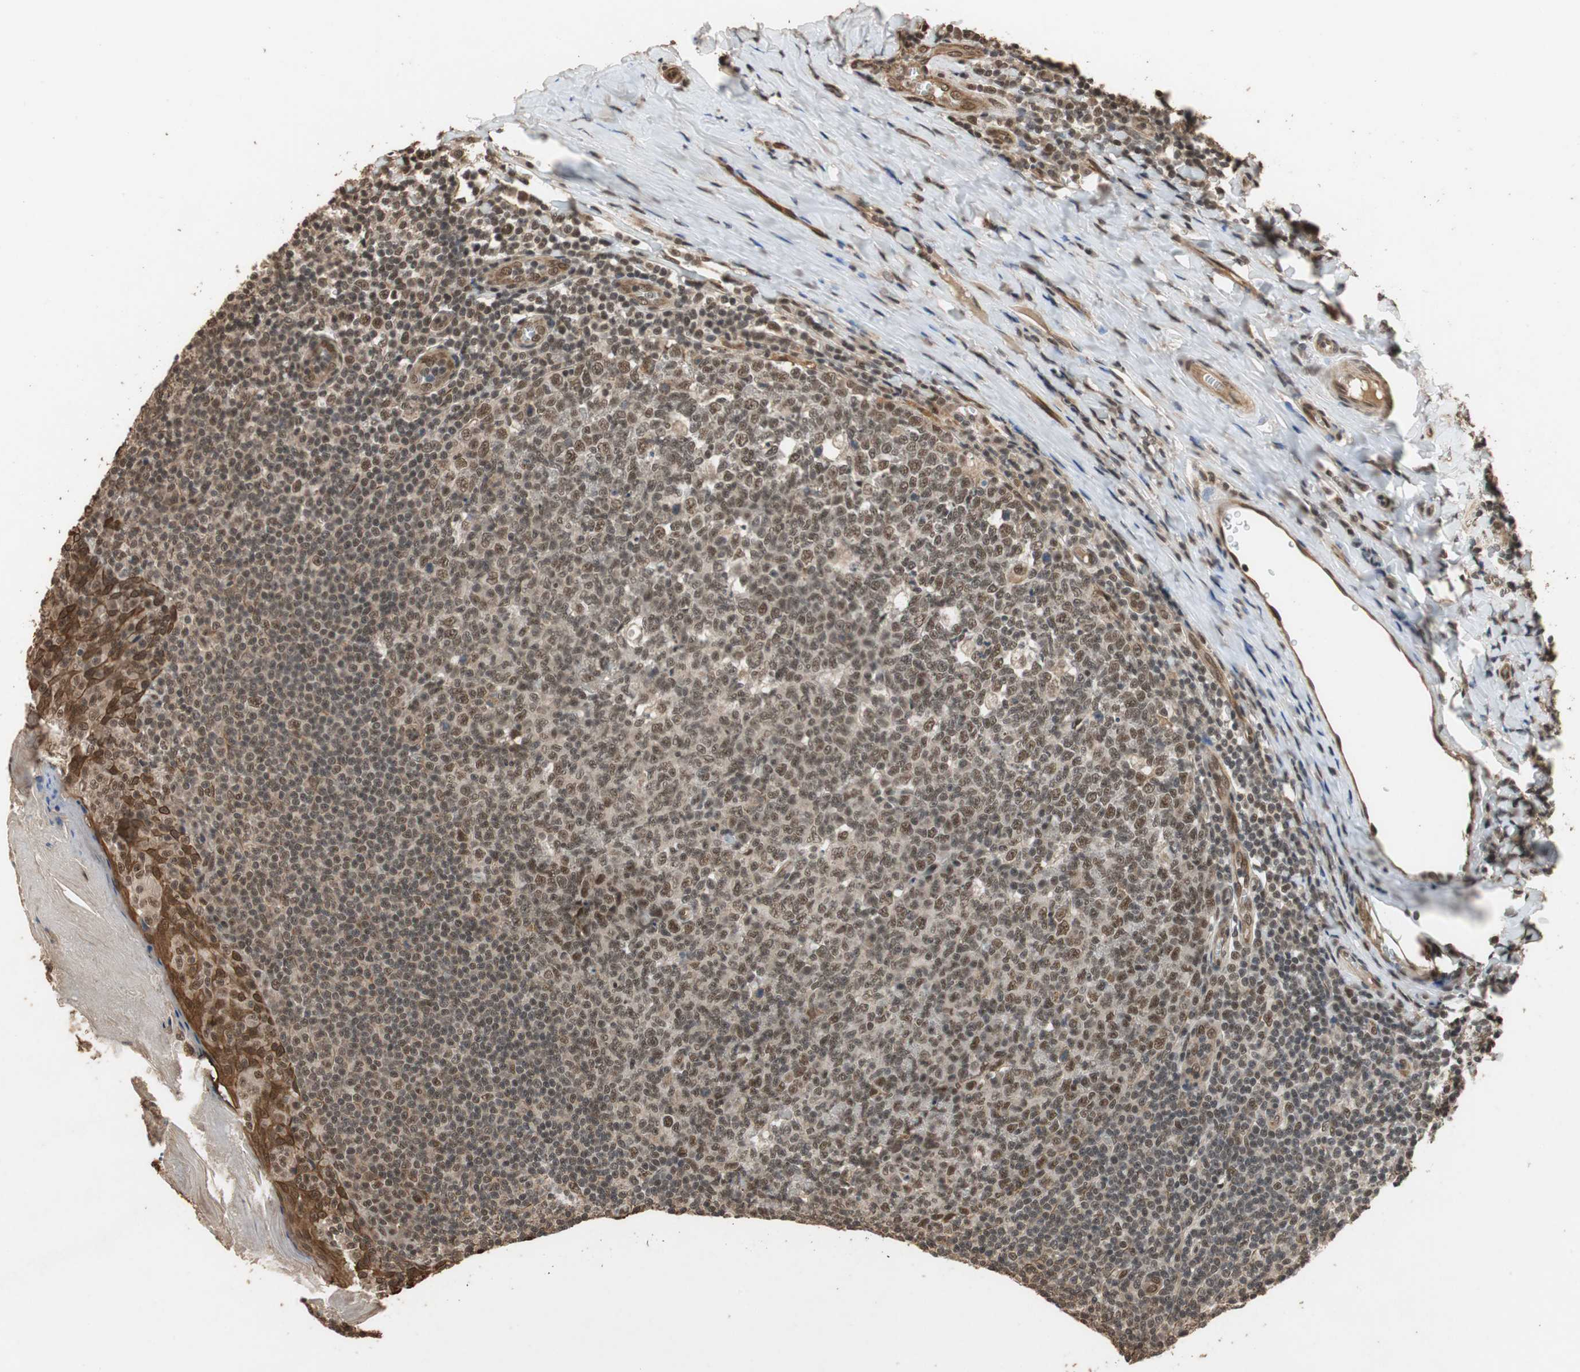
{"staining": {"intensity": "moderate", "quantity": ">75%", "location": "nuclear"}, "tissue": "tonsil", "cell_type": "Germinal center cells", "image_type": "normal", "snomed": [{"axis": "morphology", "description": "Normal tissue, NOS"}, {"axis": "topography", "description": "Tonsil"}], "caption": "IHC (DAB (3,3'-diaminobenzidine)) staining of benign tonsil displays moderate nuclear protein staining in approximately >75% of germinal center cells. The protein is shown in brown color, while the nuclei are stained blue.", "gene": "CDC5L", "patient": {"sex": "male", "age": 31}}